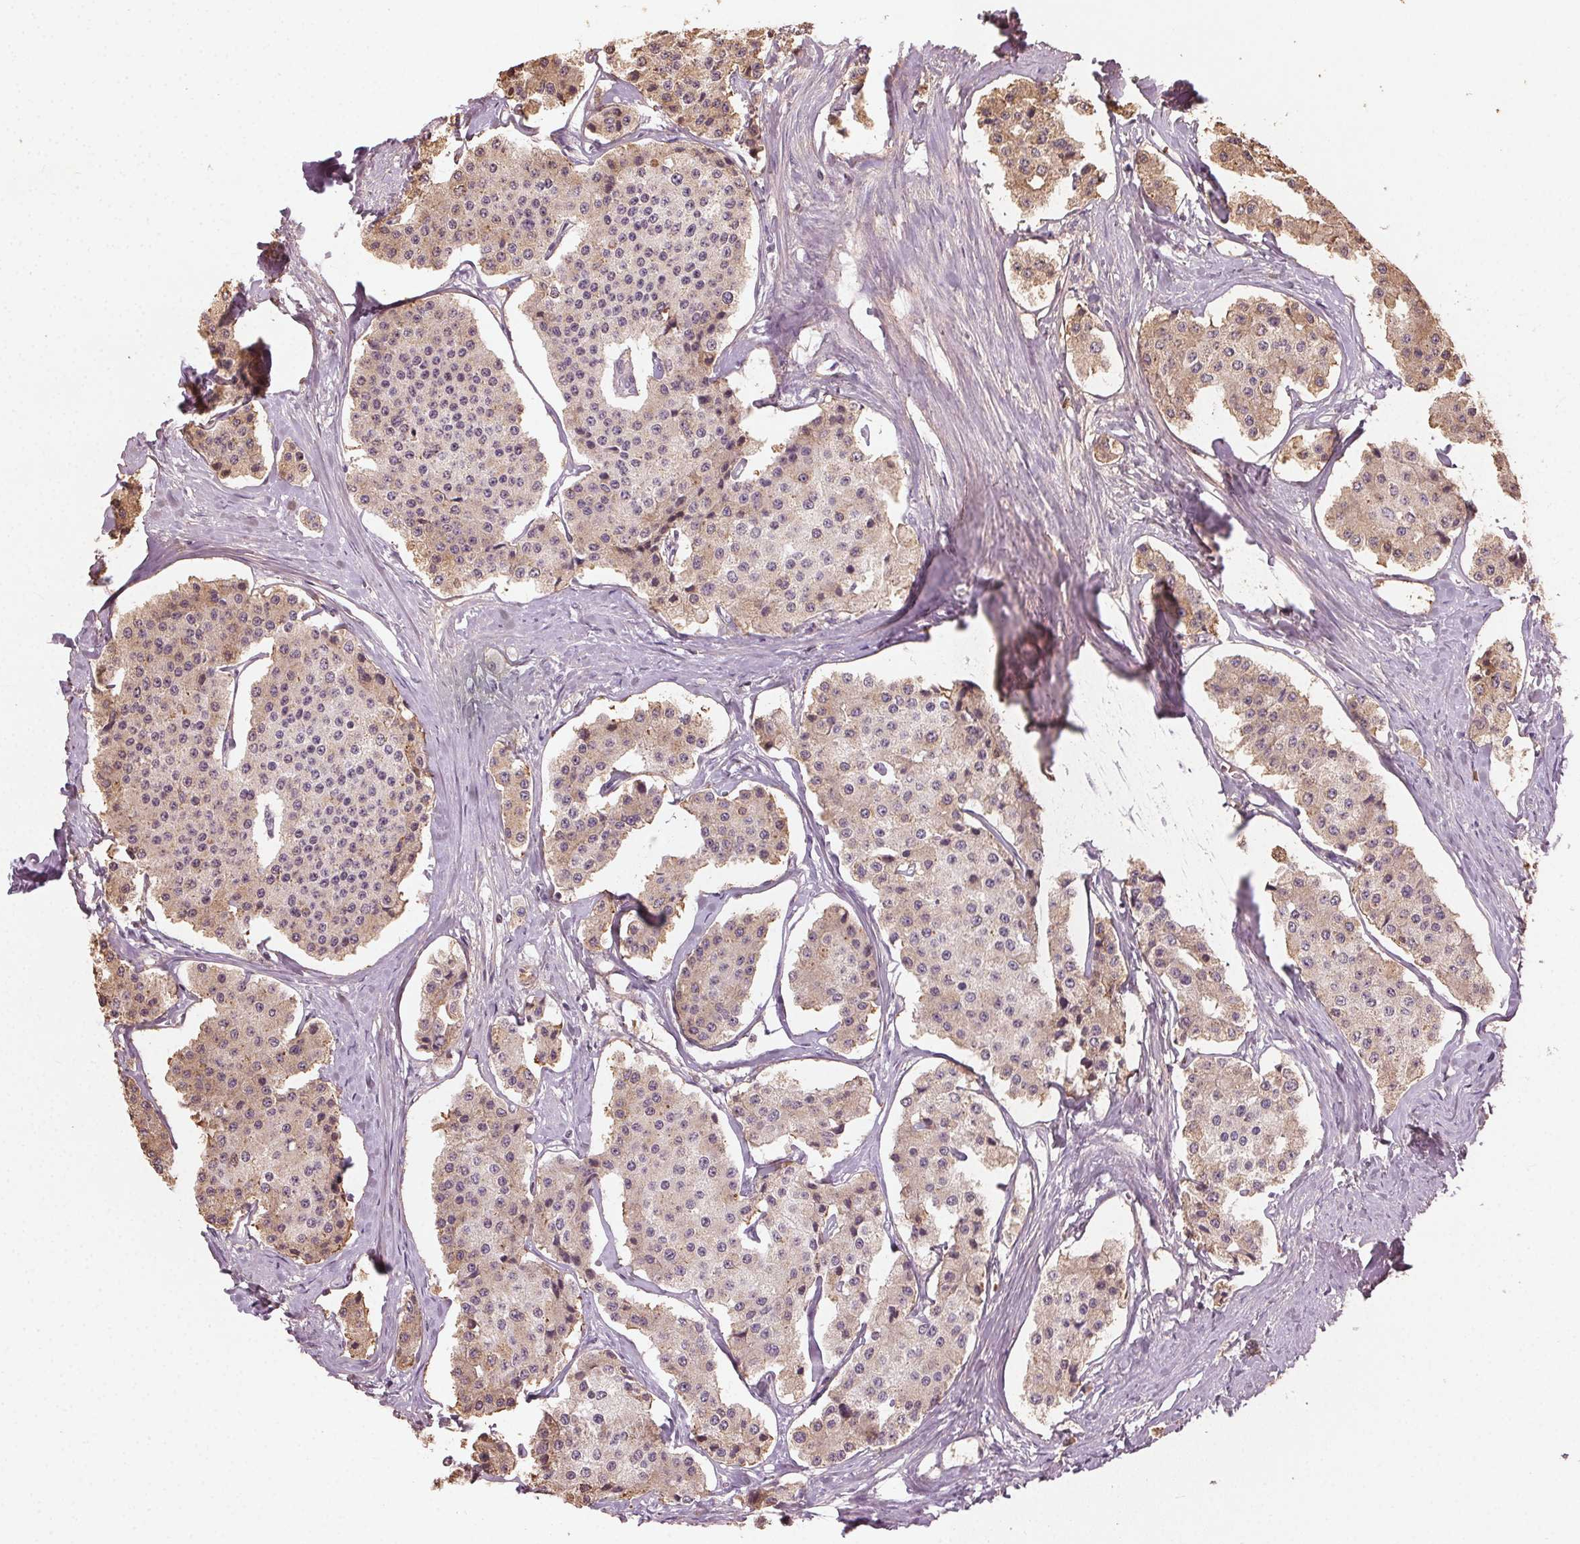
{"staining": {"intensity": "weak", "quantity": "25%-75%", "location": "cytoplasmic/membranous"}, "tissue": "carcinoid", "cell_type": "Tumor cells", "image_type": "cancer", "snomed": [{"axis": "morphology", "description": "Carcinoid, malignant, NOS"}, {"axis": "topography", "description": "Small intestine"}], "caption": "The histopathology image demonstrates a brown stain indicating the presence of a protein in the cytoplasmic/membranous of tumor cells in carcinoid.", "gene": "TUB", "patient": {"sex": "female", "age": 65}}